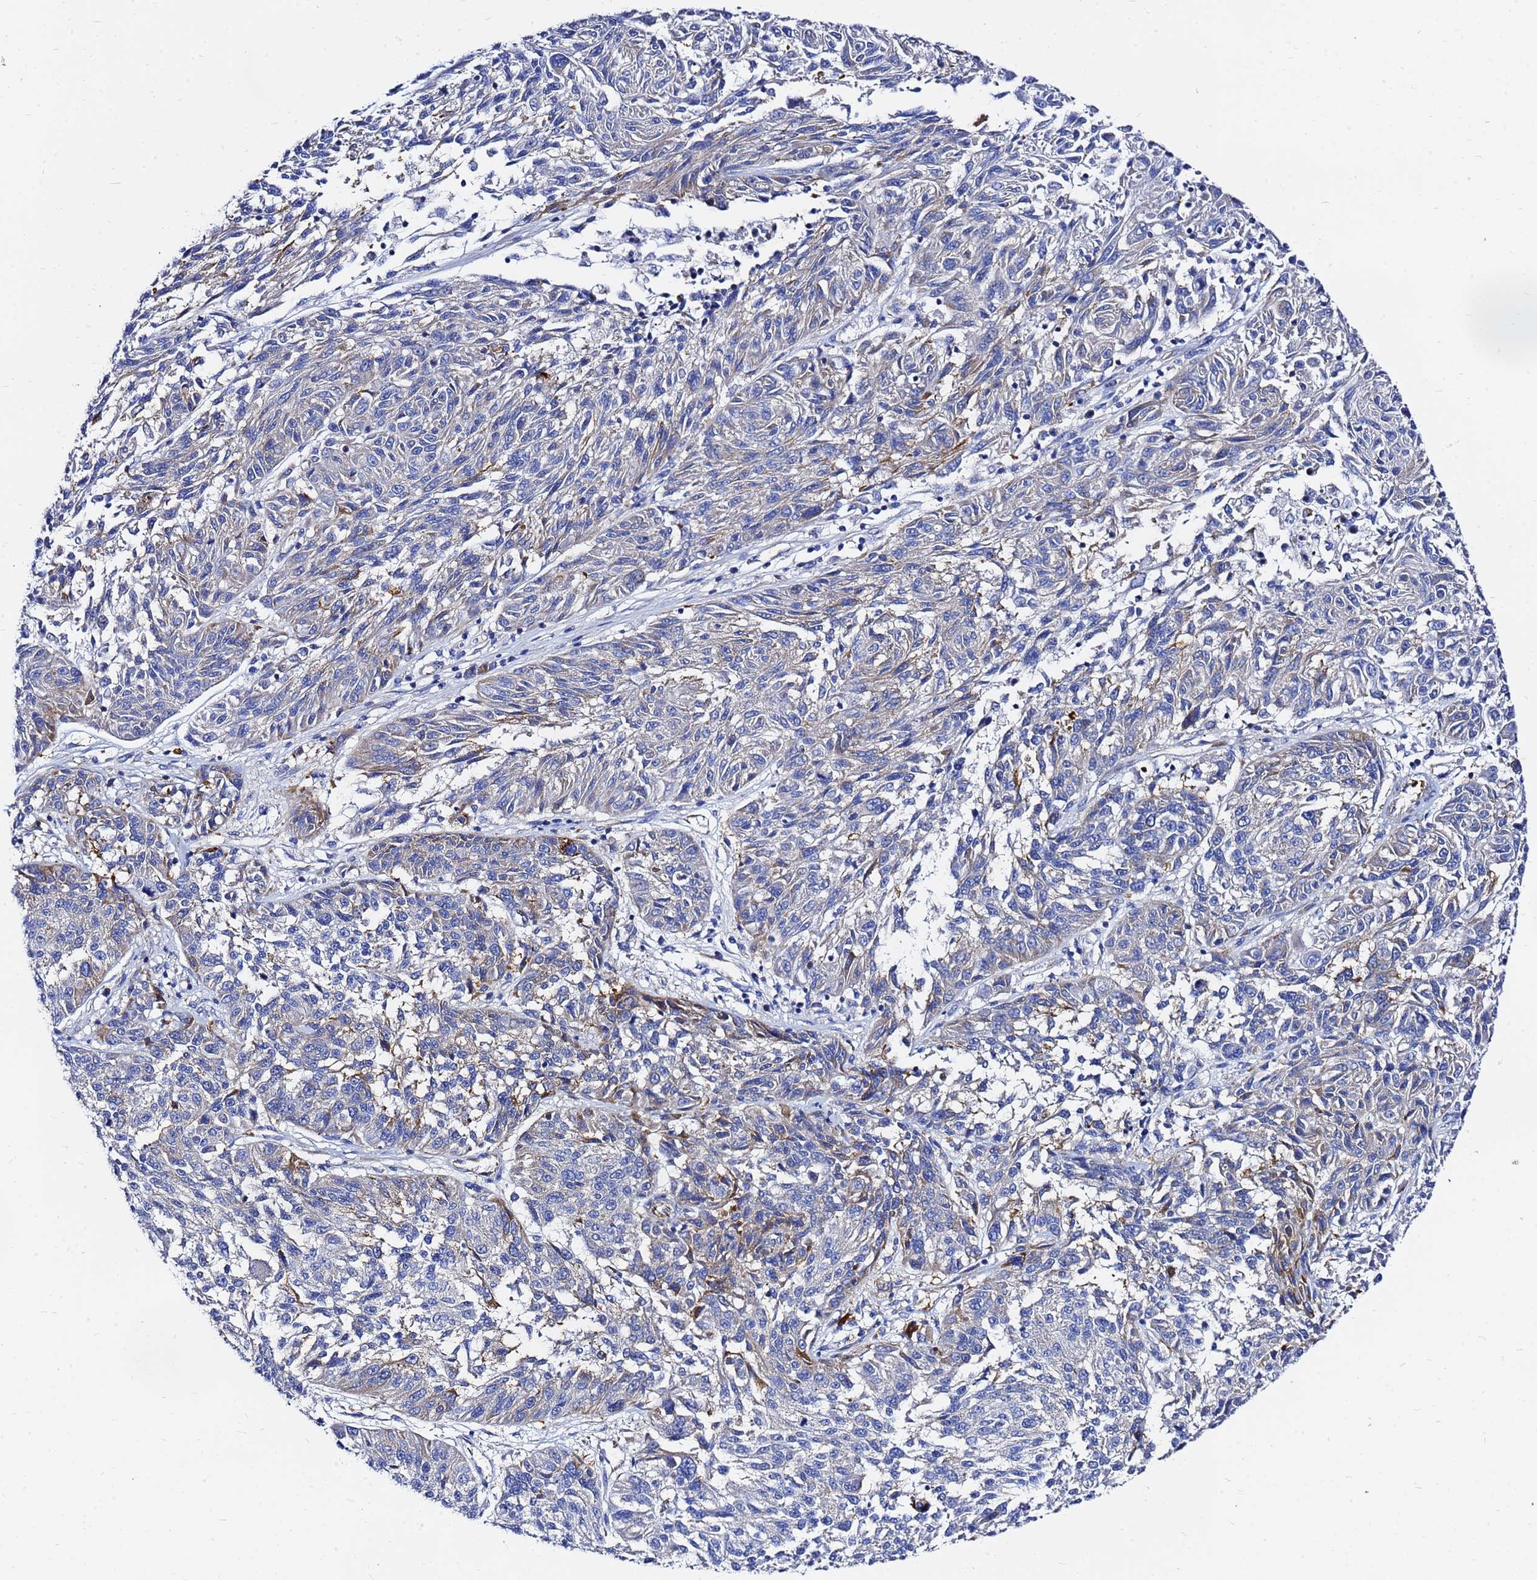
{"staining": {"intensity": "weak", "quantity": "<25%", "location": "cytoplasmic/membranous"}, "tissue": "melanoma", "cell_type": "Tumor cells", "image_type": "cancer", "snomed": [{"axis": "morphology", "description": "Malignant melanoma, NOS"}, {"axis": "topography", "description": "Skin"}], "caption": "Human melanoma stained for a protein using immunohistochemistry demonstrates no staining in tumor cells.", "gene": "TUBA8", "patient": {"sex": "male", "age": 53}}